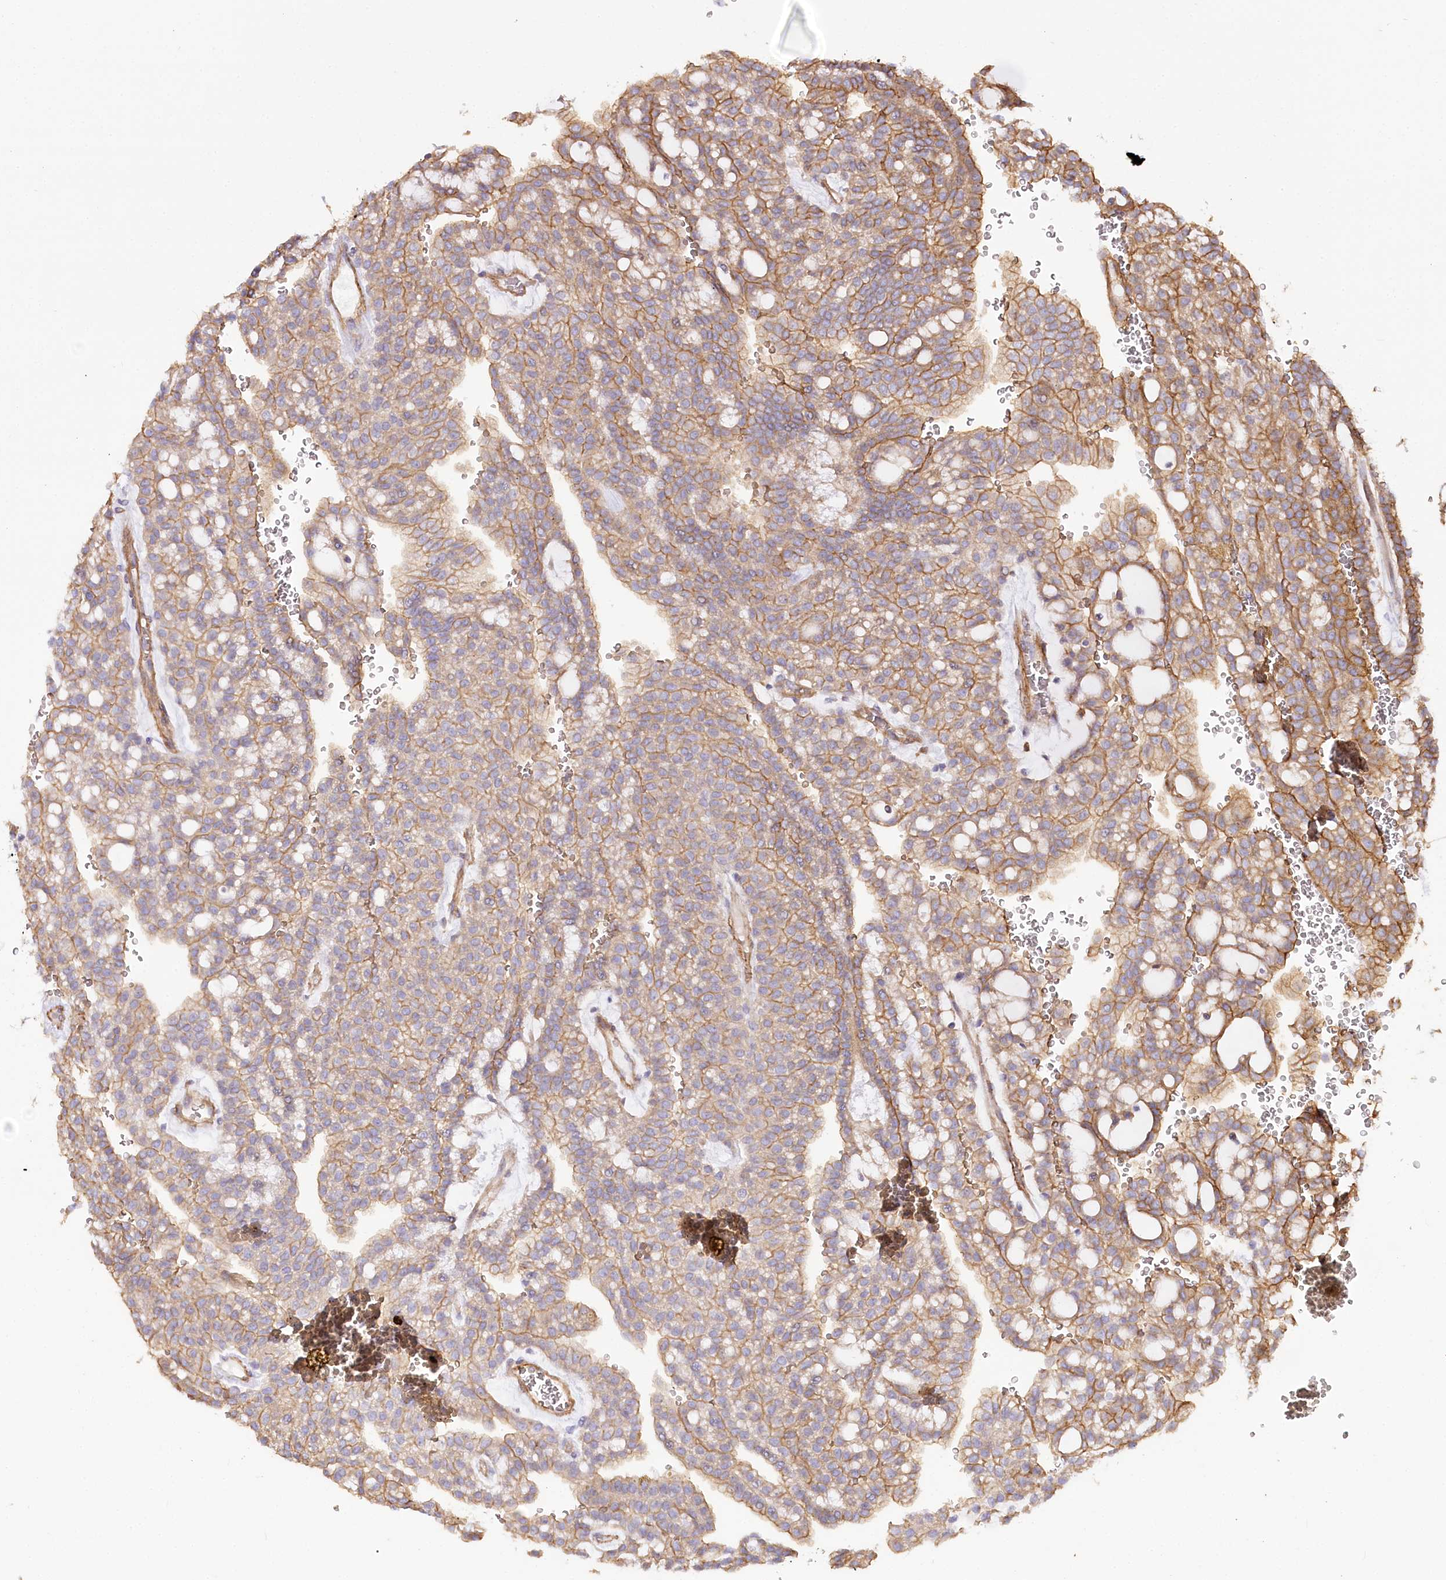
{"staining": {"intensity": "moderate", "quantity": "25%-75%", "location": "cytoplasmic/membranous"}, "tissue": "renal cancer", "cell_type": "Tumor cells", "image_type": "cancer", "snomed": [{"axis": "morphology", "description": "Adenocarcinoma, NOS"}, {"axis": "topography", "description": "Kidney"}], "caption": "High-magnification brightfield microscopy of renal cancer (adenocarcinoma) stained with DAB (brown) and counterstained with hematoxylin (blue). tumor cells exhibit moderate cytoplasmic/membranous staining is identified in about25%-75% of cells. The protein of interest is stained brown, and the nuclei are stained in blue (DAB (3,3'-diaminobenzidine) IHC with brightfield microscopy, high magnification).", "gene": "SYNPO2", "patient": {"sex": "male", "age": 63}}